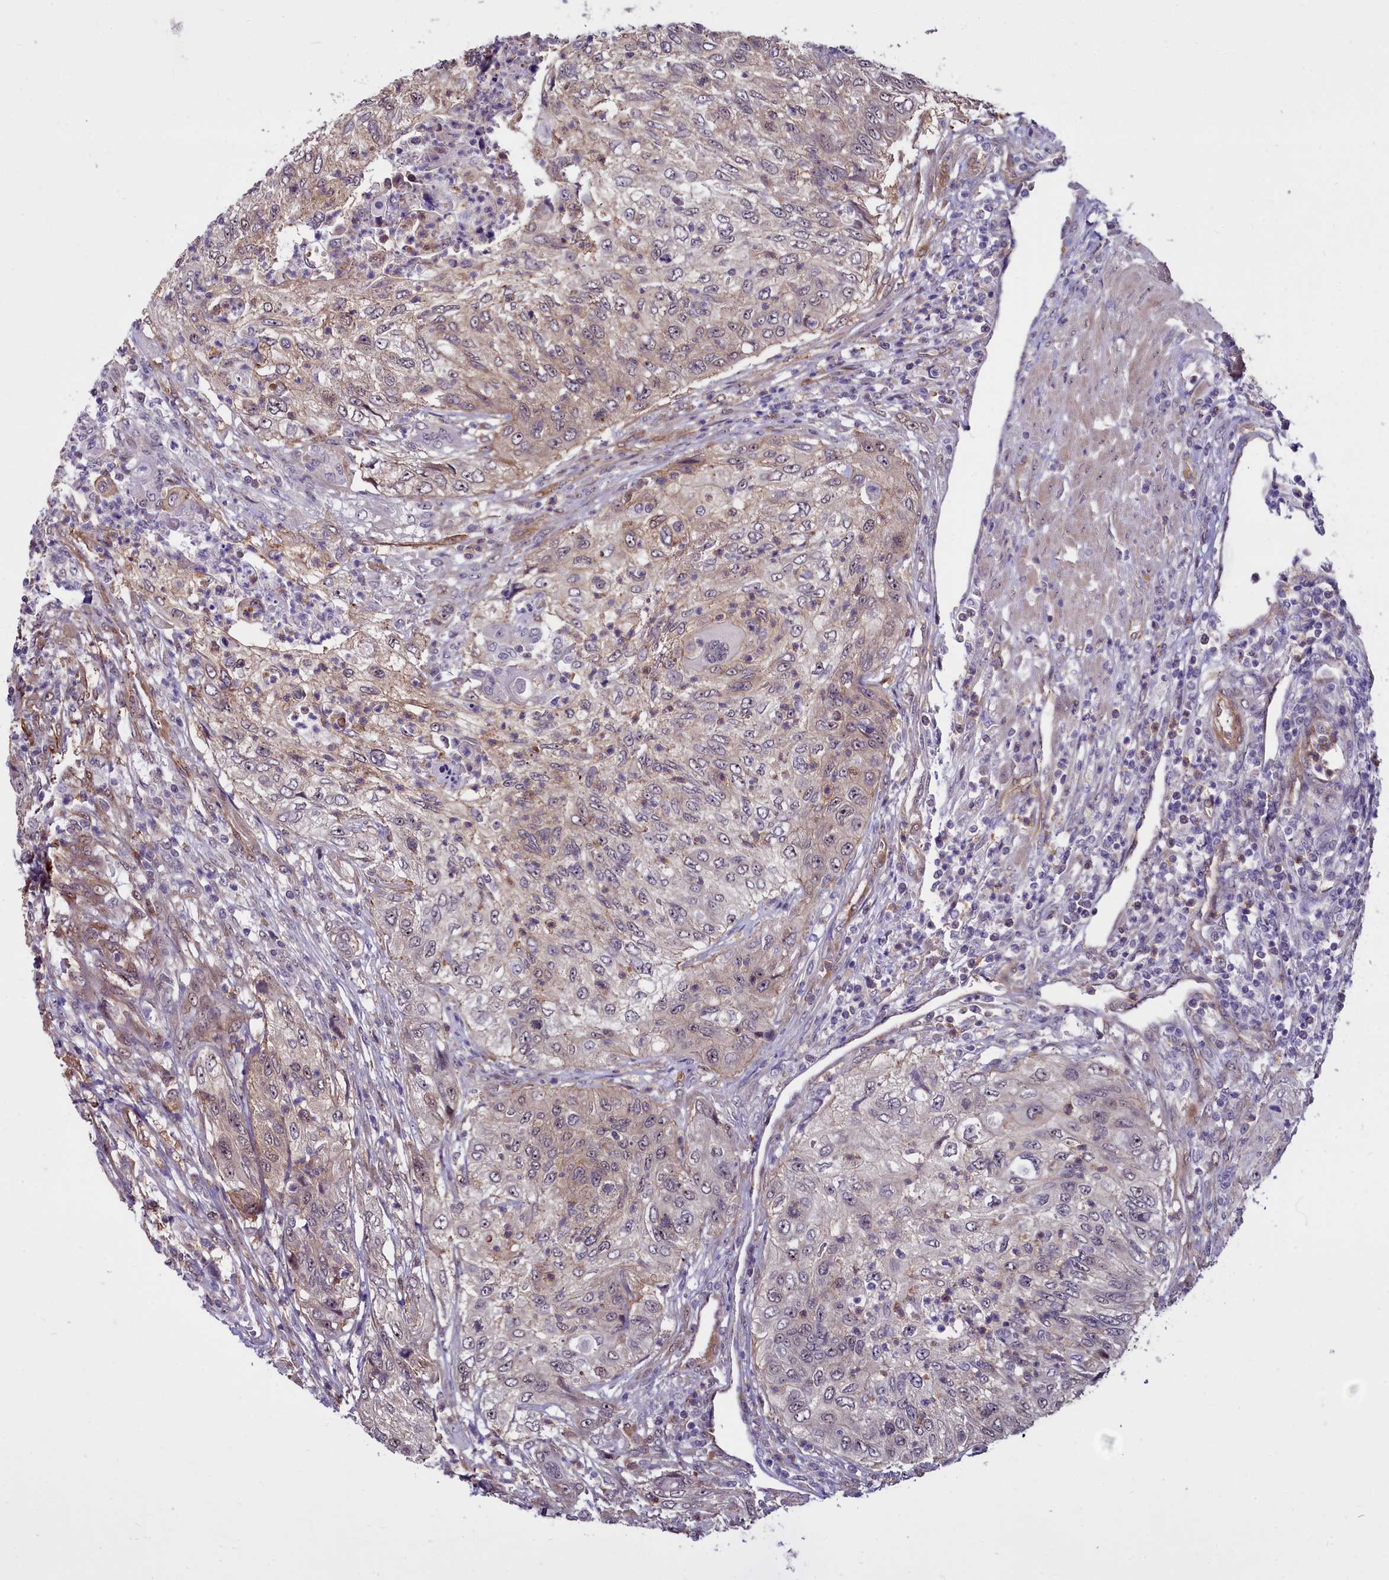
{"staining": {"intensity": "weak", "quantity": "25%-75%", "location": "cytoplasmic/membranous"}, "tissue": "urothelial cancer", "cell_type": "Tumor cells", "image_type": "cancer", "snomed": [{"axis": "morphology", "description": "Urothelial carcinoma, High grade"}, {"axis": "topography", "description": "Urinary bladder"}], "caption": "Immunohistochemistry (IHC) photomicrograph of urothelial cancer stained for a protein (brown), which exhibits low levels of weak cytoplasmic/membranous positivity in about 25%-75% of tumor cells.", "gene": "BCAR1", "patient": {"sex": "female", "age": 60}}